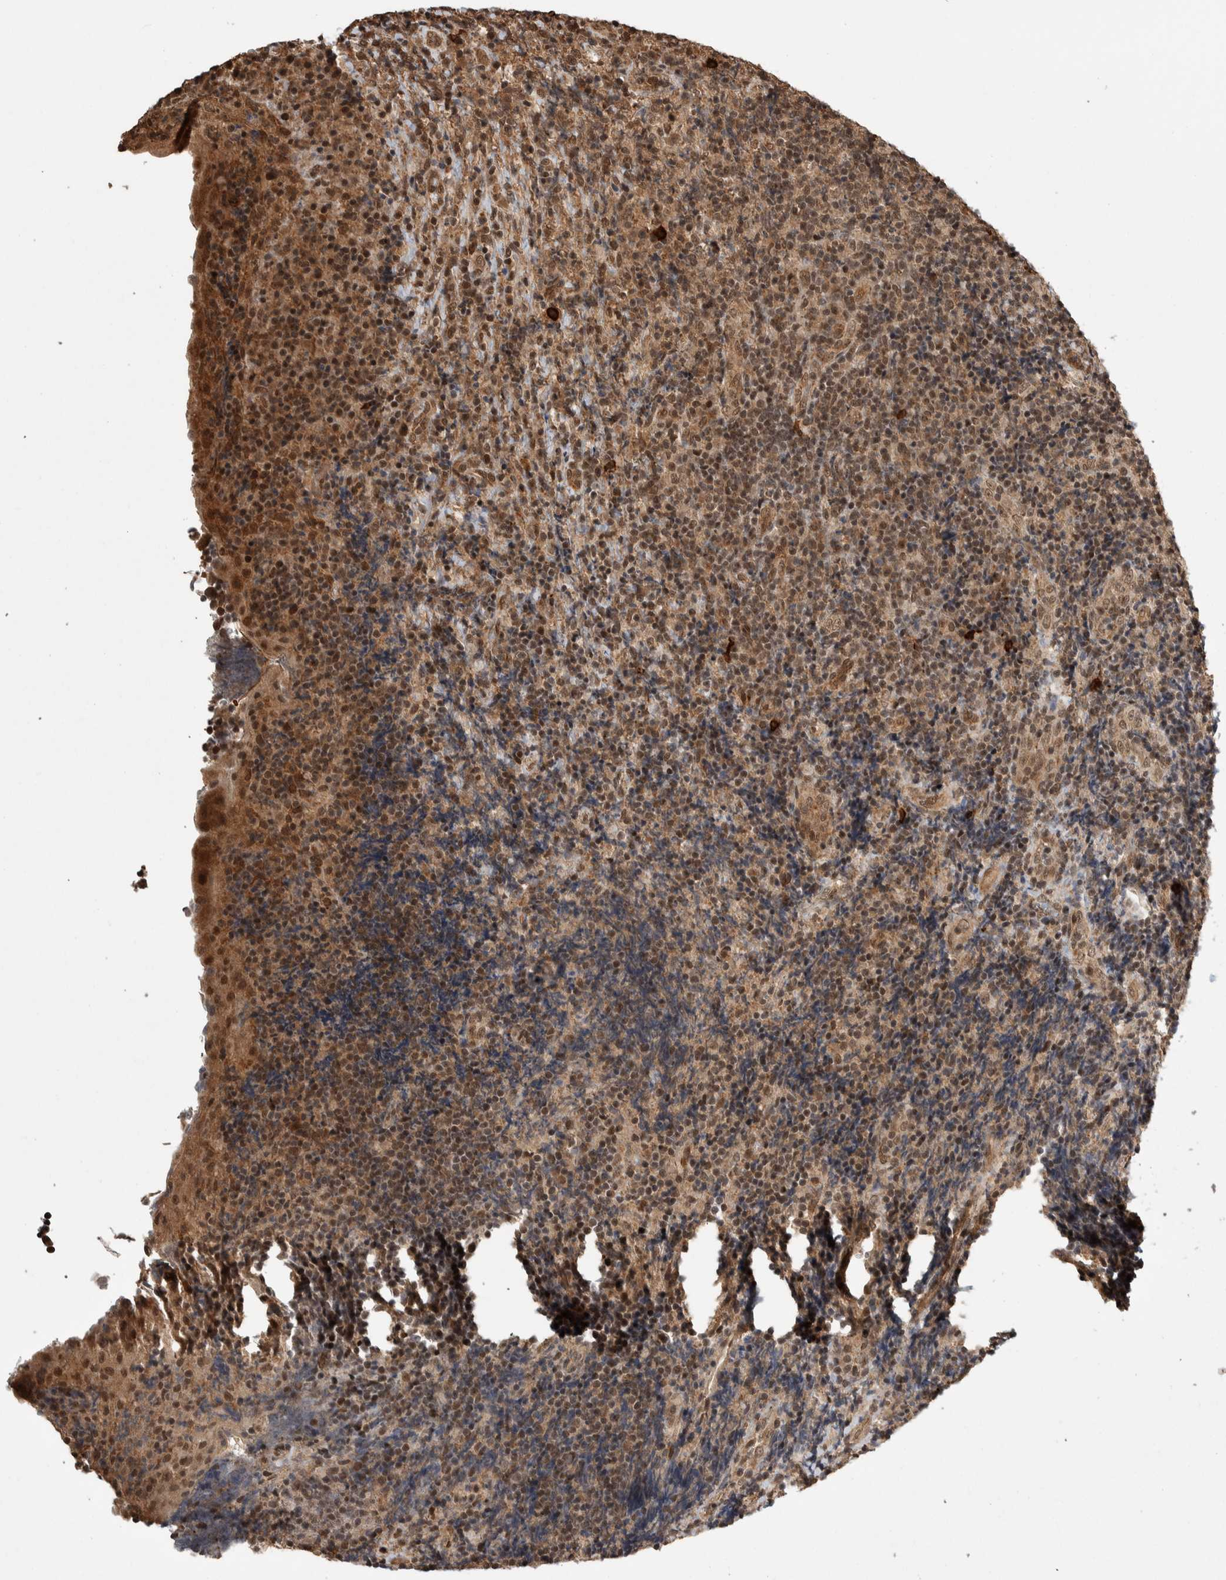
{"staining": {"intensity": "moderate", "quantity": "25%-75%", "location": "cytoplasmic/membranous,nuclear"}, "tissue": "lymphoma", "cell_type": "Tumor cells", "image_type": "cancer", "snomed": [{"axis": "morphology", "description": "Malignant lymphoma, non-Hodgkin's type, High grade"}, {"axis": "topography", "description": "Tonsil"}], "caption": "High-power microscopy captured an immunohistochemistry image of lymphoma, revealing moderate cytoplasmic/membranous and nuclear staining in approximately 25%-75% of tumor cells. Nuclei are stained in blue.", "gene": "ZNF592", "patient": {"sex": "female", "age": 36}}